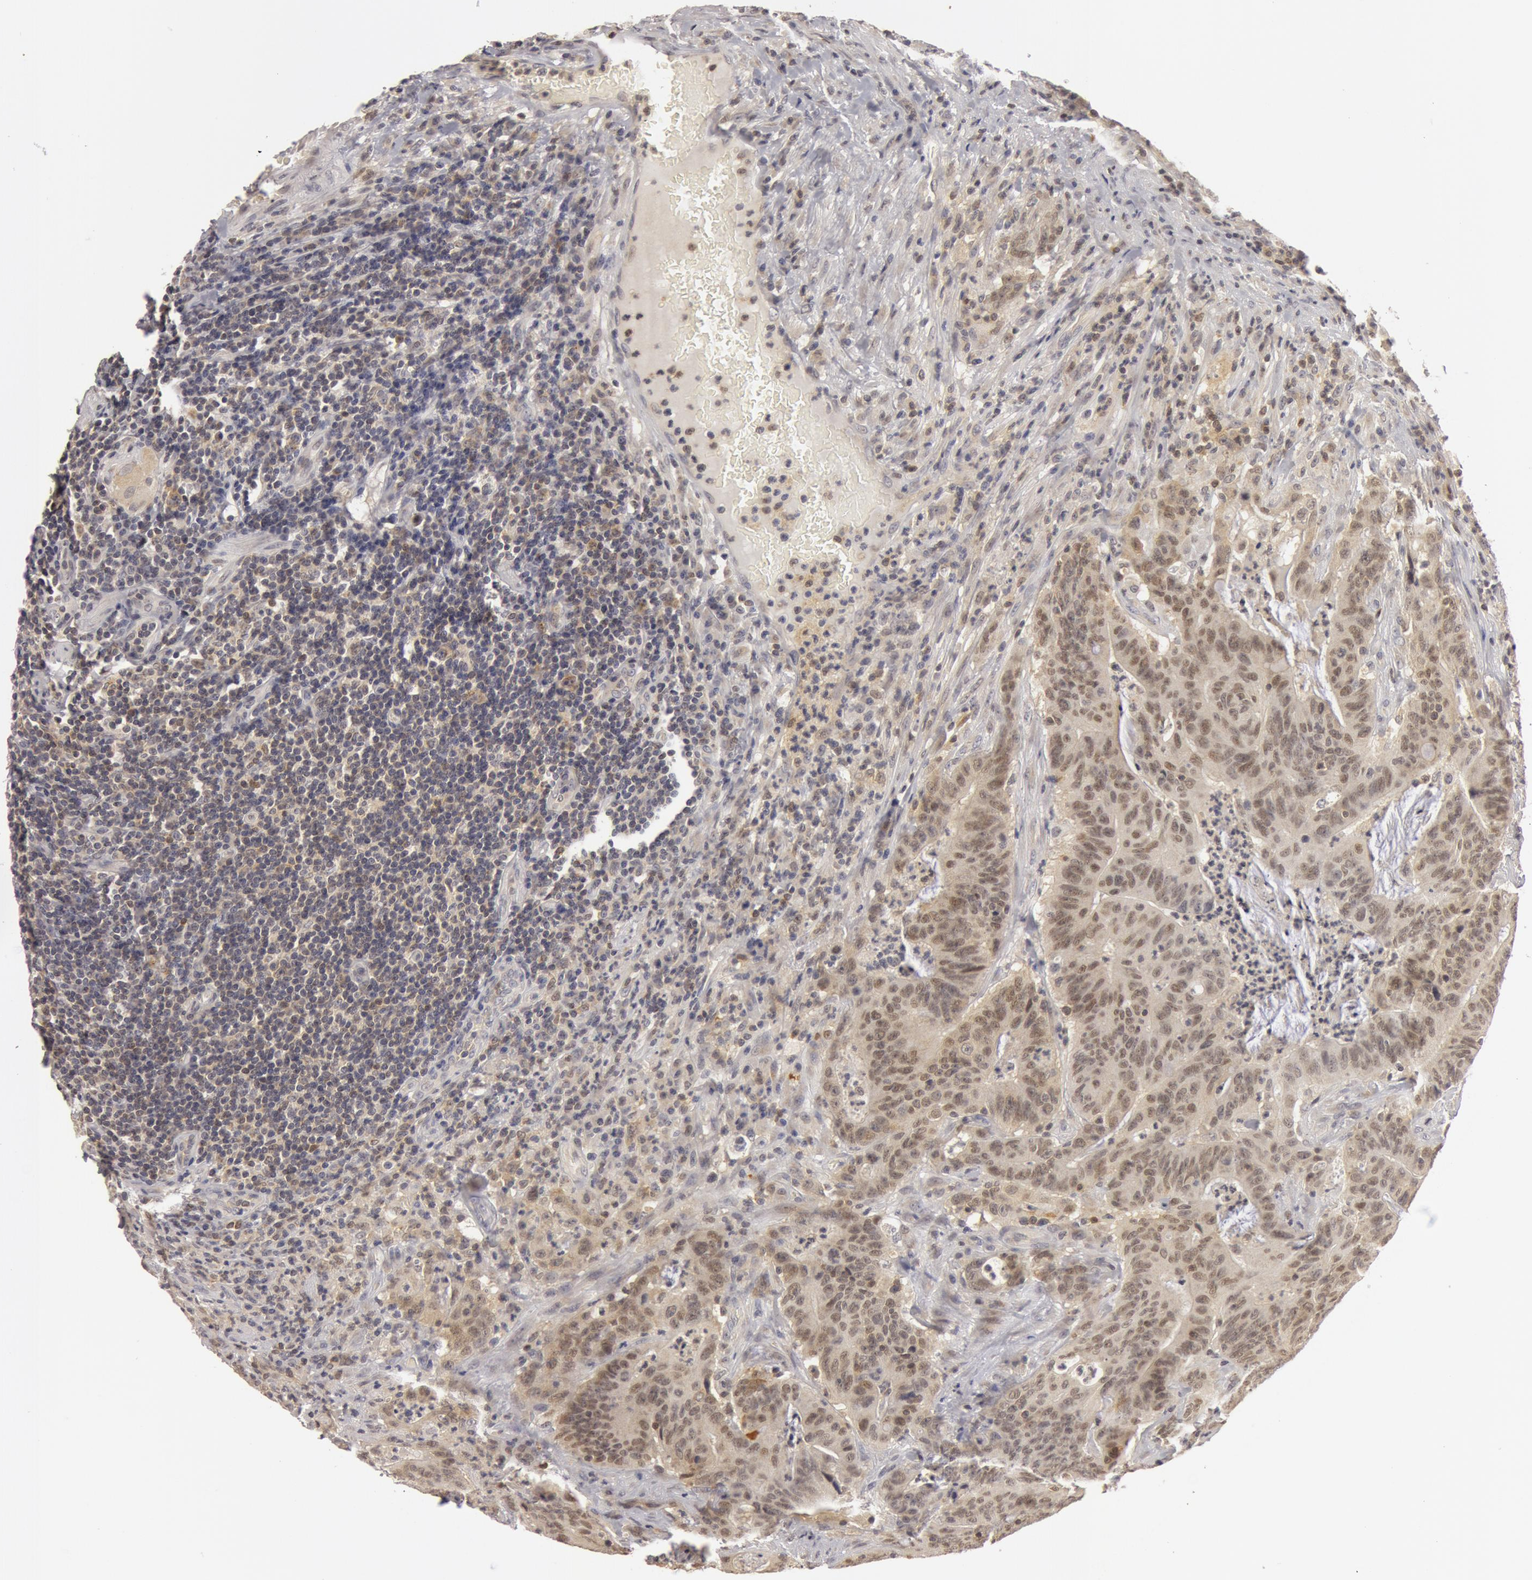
{"staining": {"intensity": "moderate", "quantity": ">75%", "location": "nuclear"}, "tissue": "colorectal cancer", "cell_type": "Tumor cells", "image_type": "cancer", "snomed": [{"axis": "morphology", "description": "Adenocarcinoma, NOS"}, {"axis": "topography", "description": "Colon"}], "caption": "A high-resolution photomicrograph shows immunohistochemistry (IHC) staining of colorectal adenocarcinoma, which exhibits moderate nuclear expression in approximately >75% of tumor cells.", "gene": "OASL", "patient": {"sex": "male", "age": 54}}